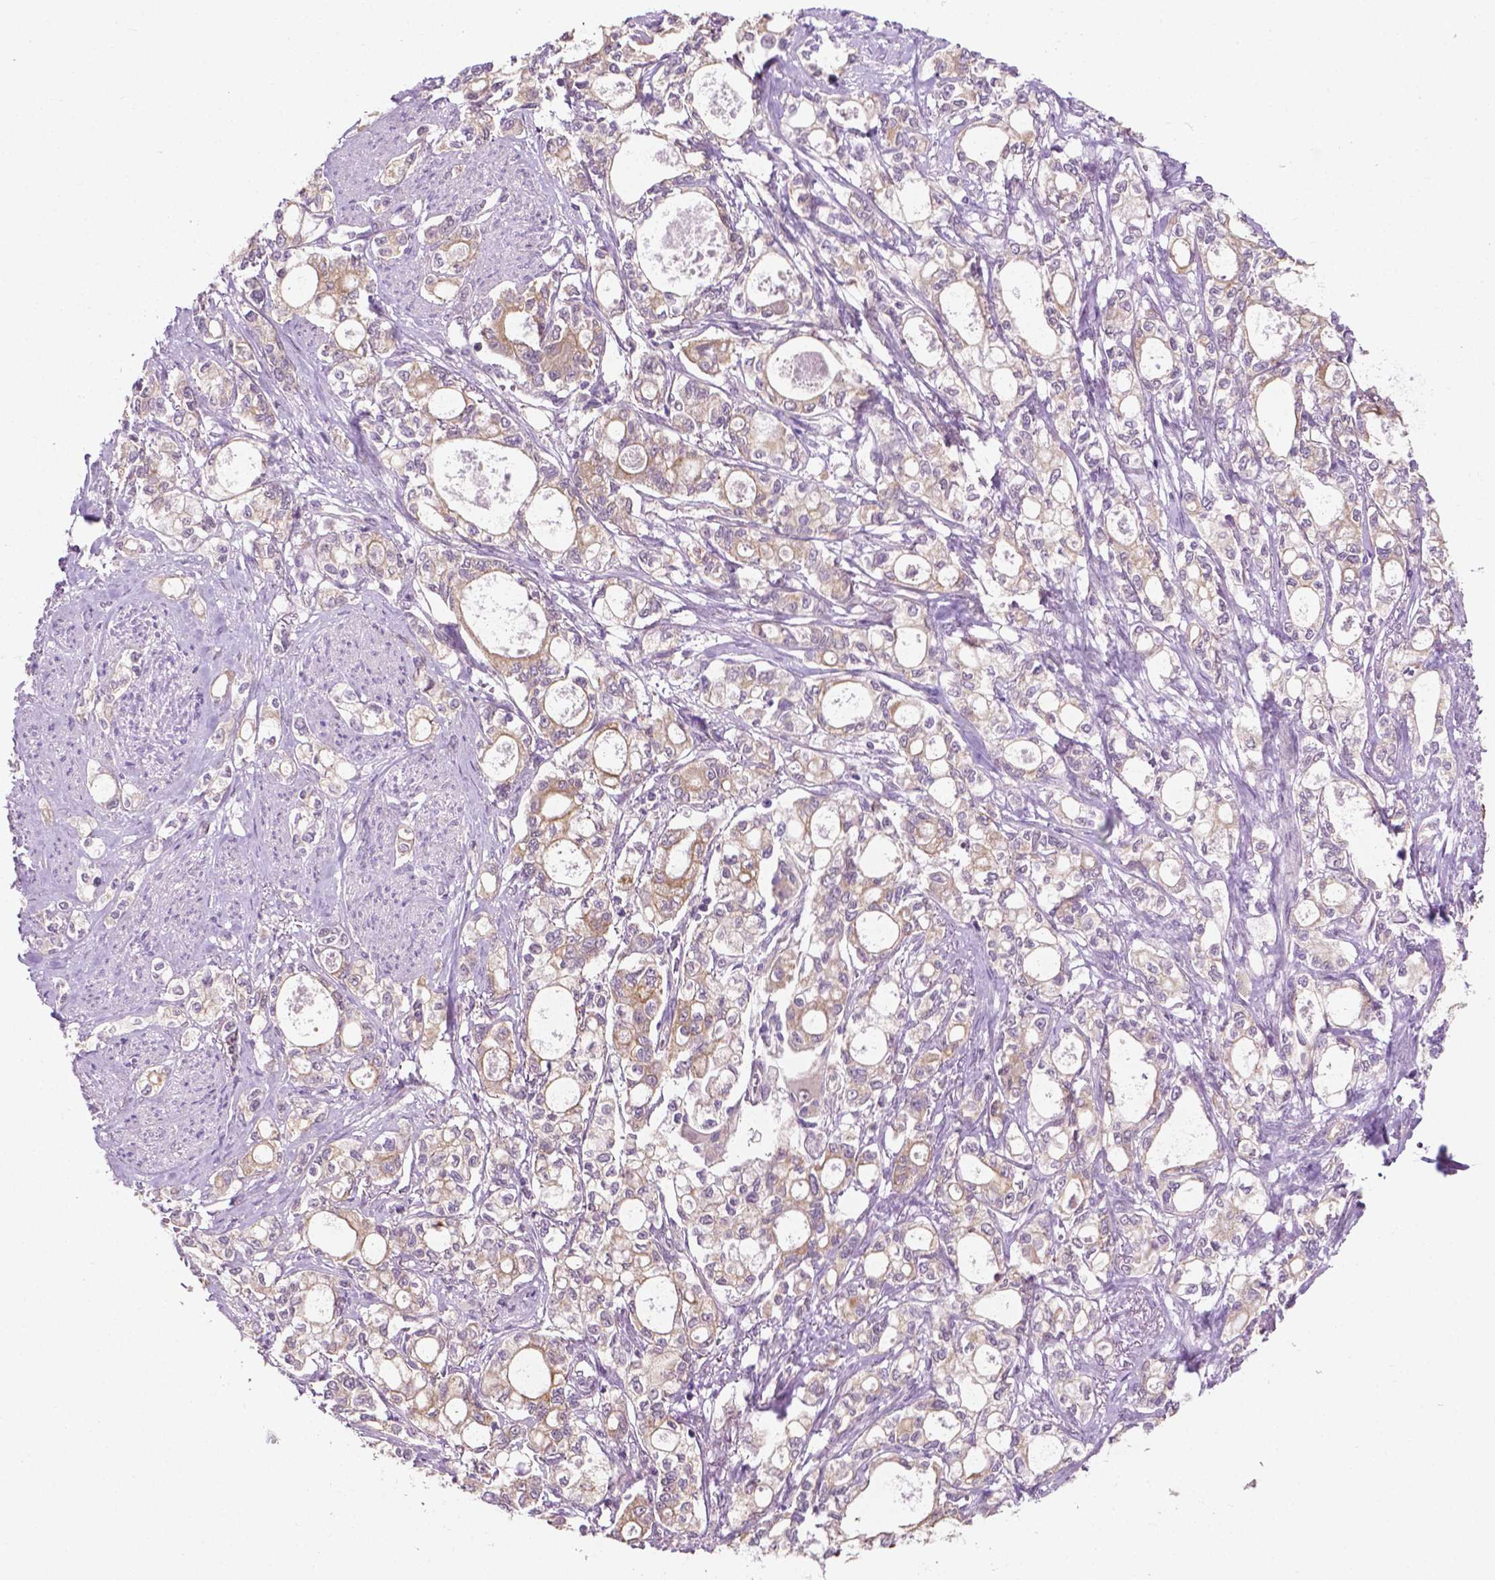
{"staining": {"intensity": "moderate", "quantity": "25%-75%", "location": "cytoplasmic/membranous"}, "tissue": "stomach cancer", "cell_type": "Tumor cells", "image_type": "cancer", "snomed": [{"axis": "morphology", "description": "Adenocarcinoma, NOS"}, {"axis": "topography", "description": "Stomach"}], "caption": "Immunohistochemistry staining of stomach adenocarcinoma, which demonstrates medium levels of moderate cytoplasmic/membranous positivity in about 25%-75% of tumor cells indicating moderate cytoplasmic/membranous protein staining. The staining was performed using DAB (brown) for protein detection and nuclei were counterstained in hematoxylin (blue).", "gene": "MZT1", "patient": {"sex": "male", "age": 63}}